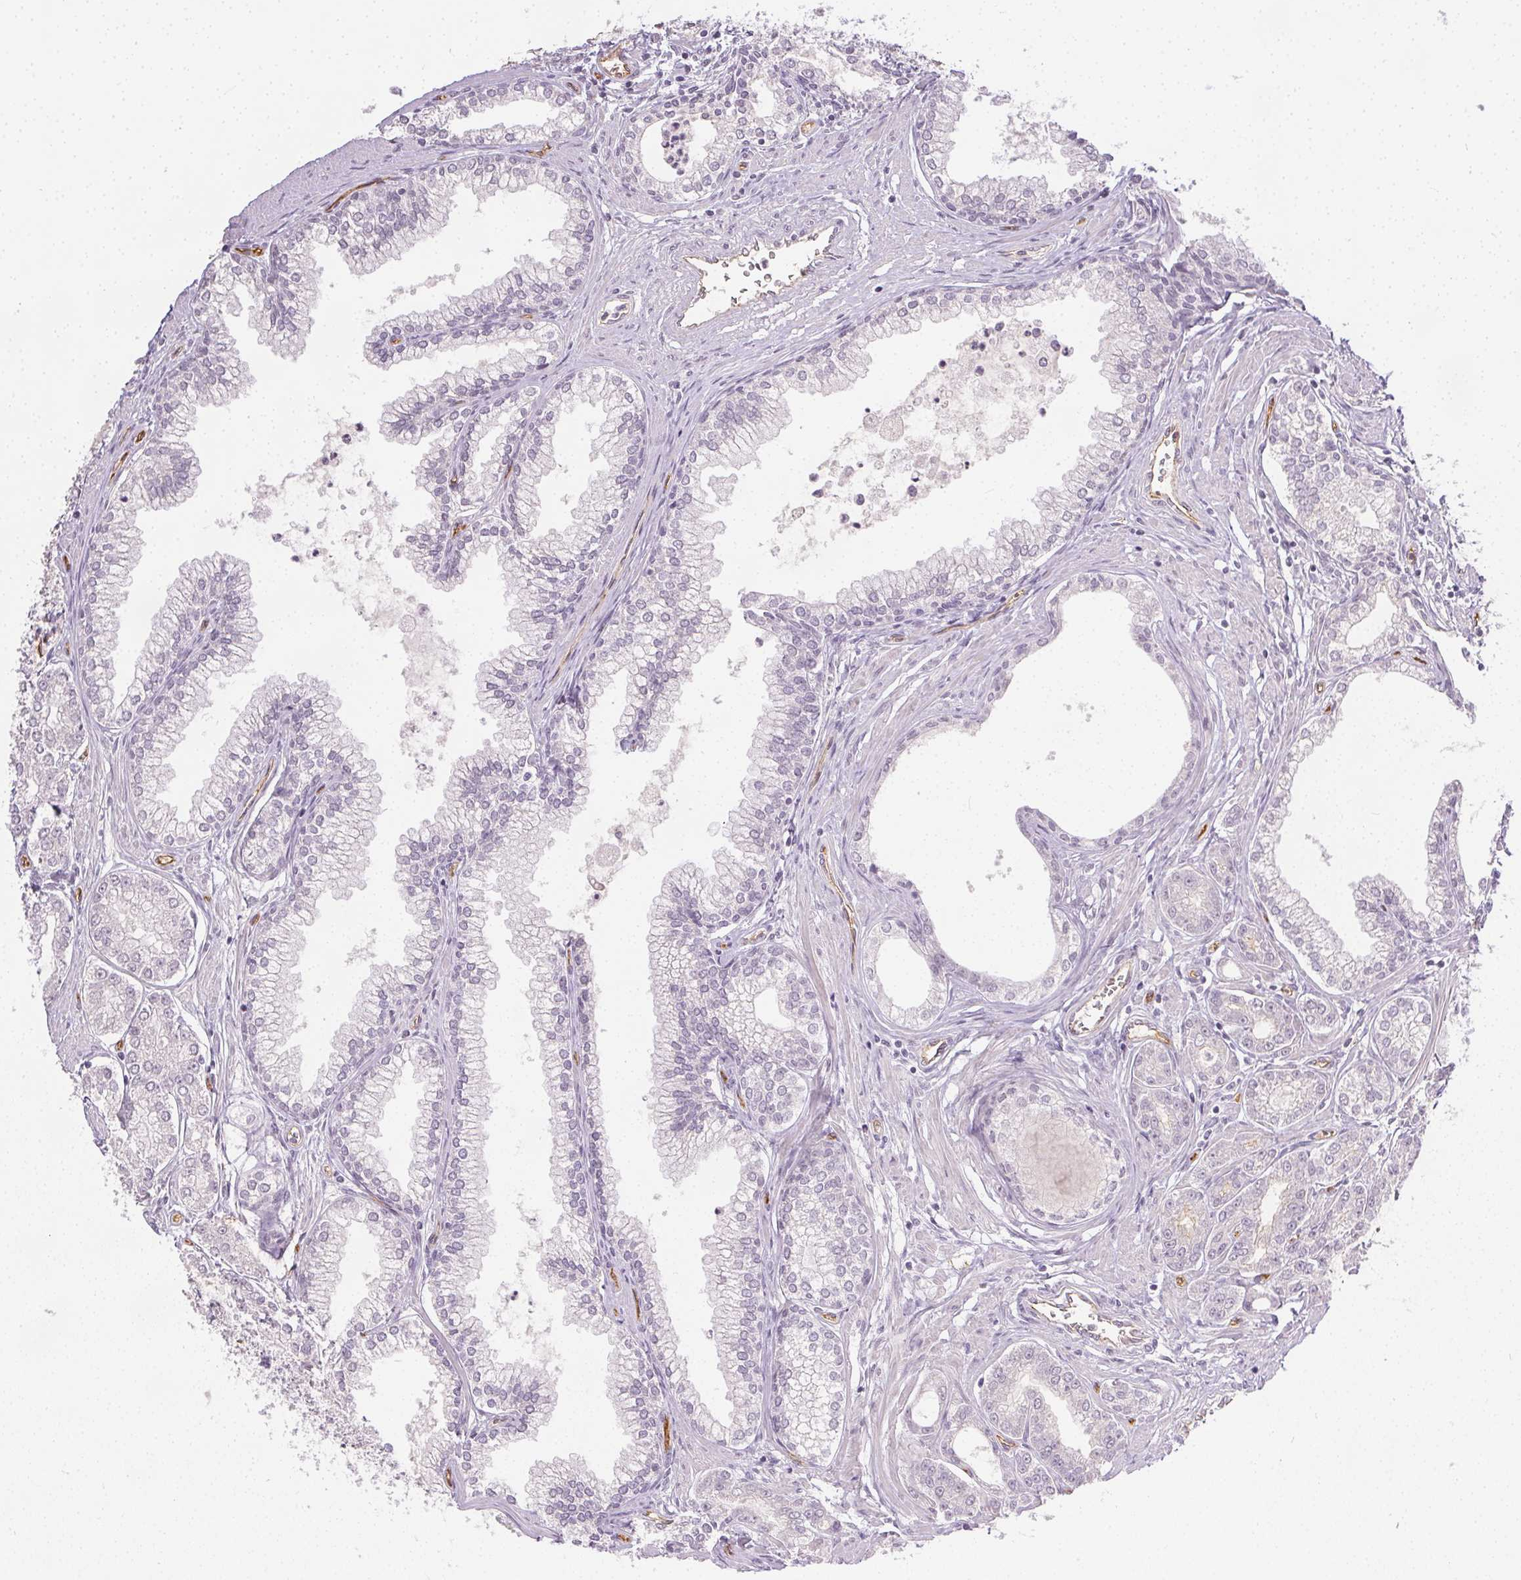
{"staining": {"intensity": "negative", "quantity": "none", "location": "none"}, "tissue": "prostate cancer", "cell_type": "Tumor cells", "image_type": "cancer", "snomed": [{"axis": "morphology", "description": "Adenocarcinoma, NOS"}, {"axis": "topography", "description": "Prostate"}], "caption": "This is an immunohistochemistry histopathology image of prostate cancer (adenocarcinoma). There is no expression in tumor cells.", "gene": "PODXL", "patient": {"sex": "male", "age": 71}}